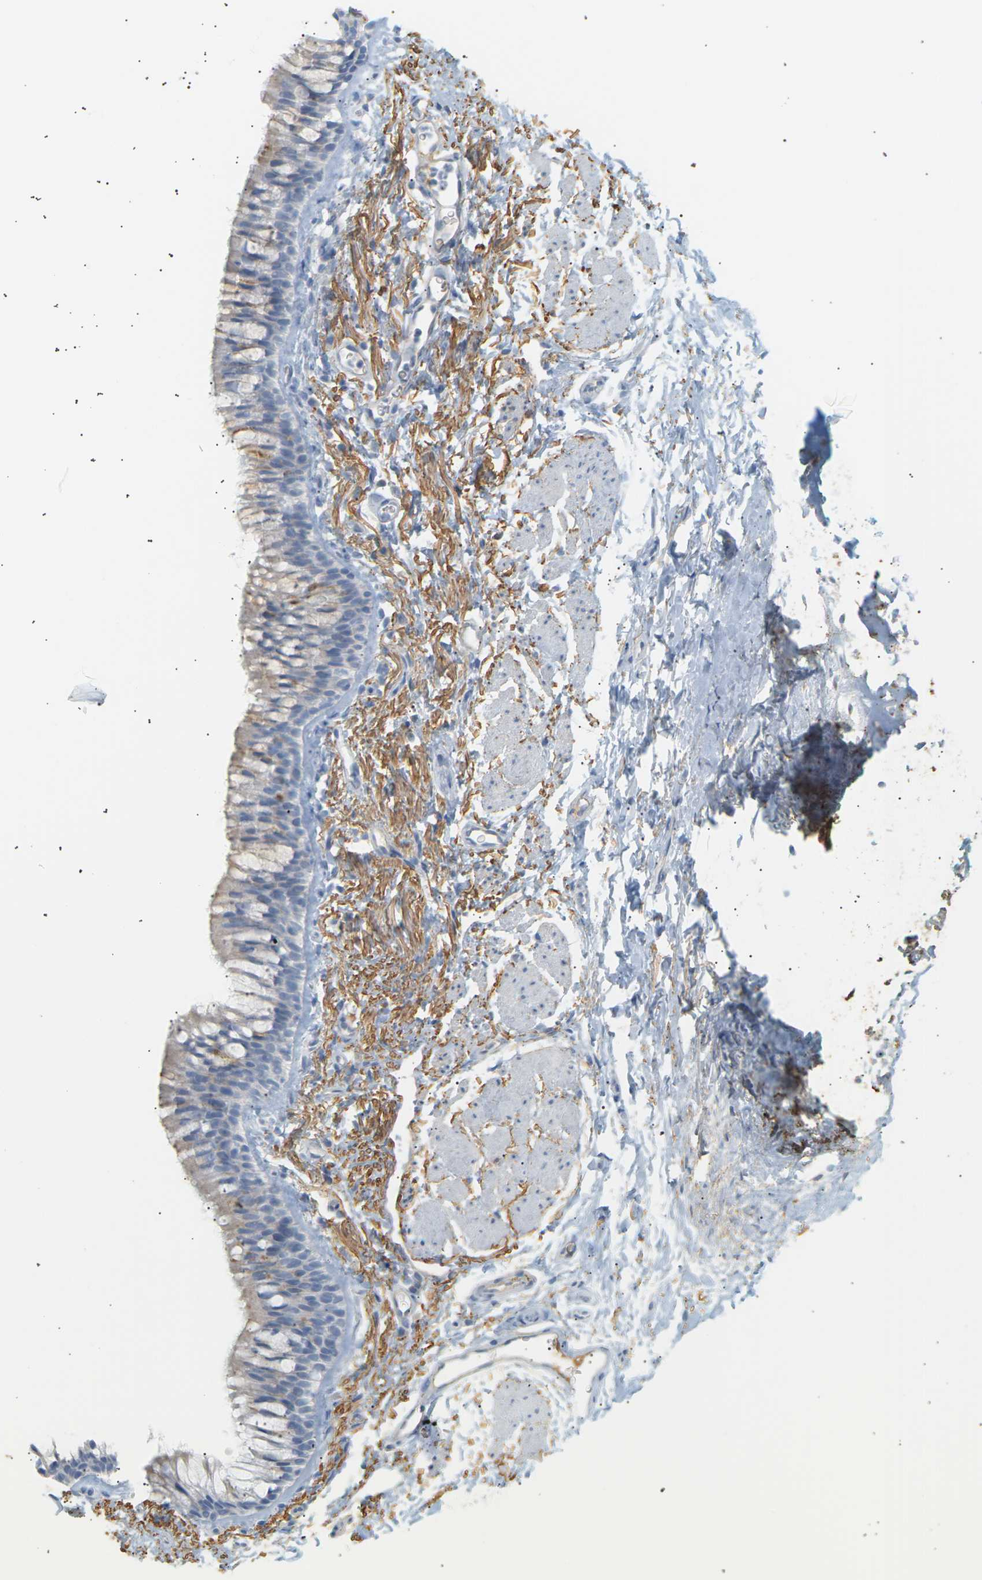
{"staining": {"intensity": "negative", "quantity": "none", "location": "none"}, "tissue": "adipose tissue", "cell_type": "Adipocytes", "image_type": "normal", "snomed": [{"axis": "morphology", "description": "Normal tissue, NOS"}, {"axis": "topography", "description": "Cartilage tissue"}, {"axis": "topography", "description": "Bronchus"}], "caption": "High power microscopy image of an IHC image of benign adipose tissue, revealing no significant positivity in adipocytes.", "gene": "CLU", "patient": {"sex": "female", "age": 53}}